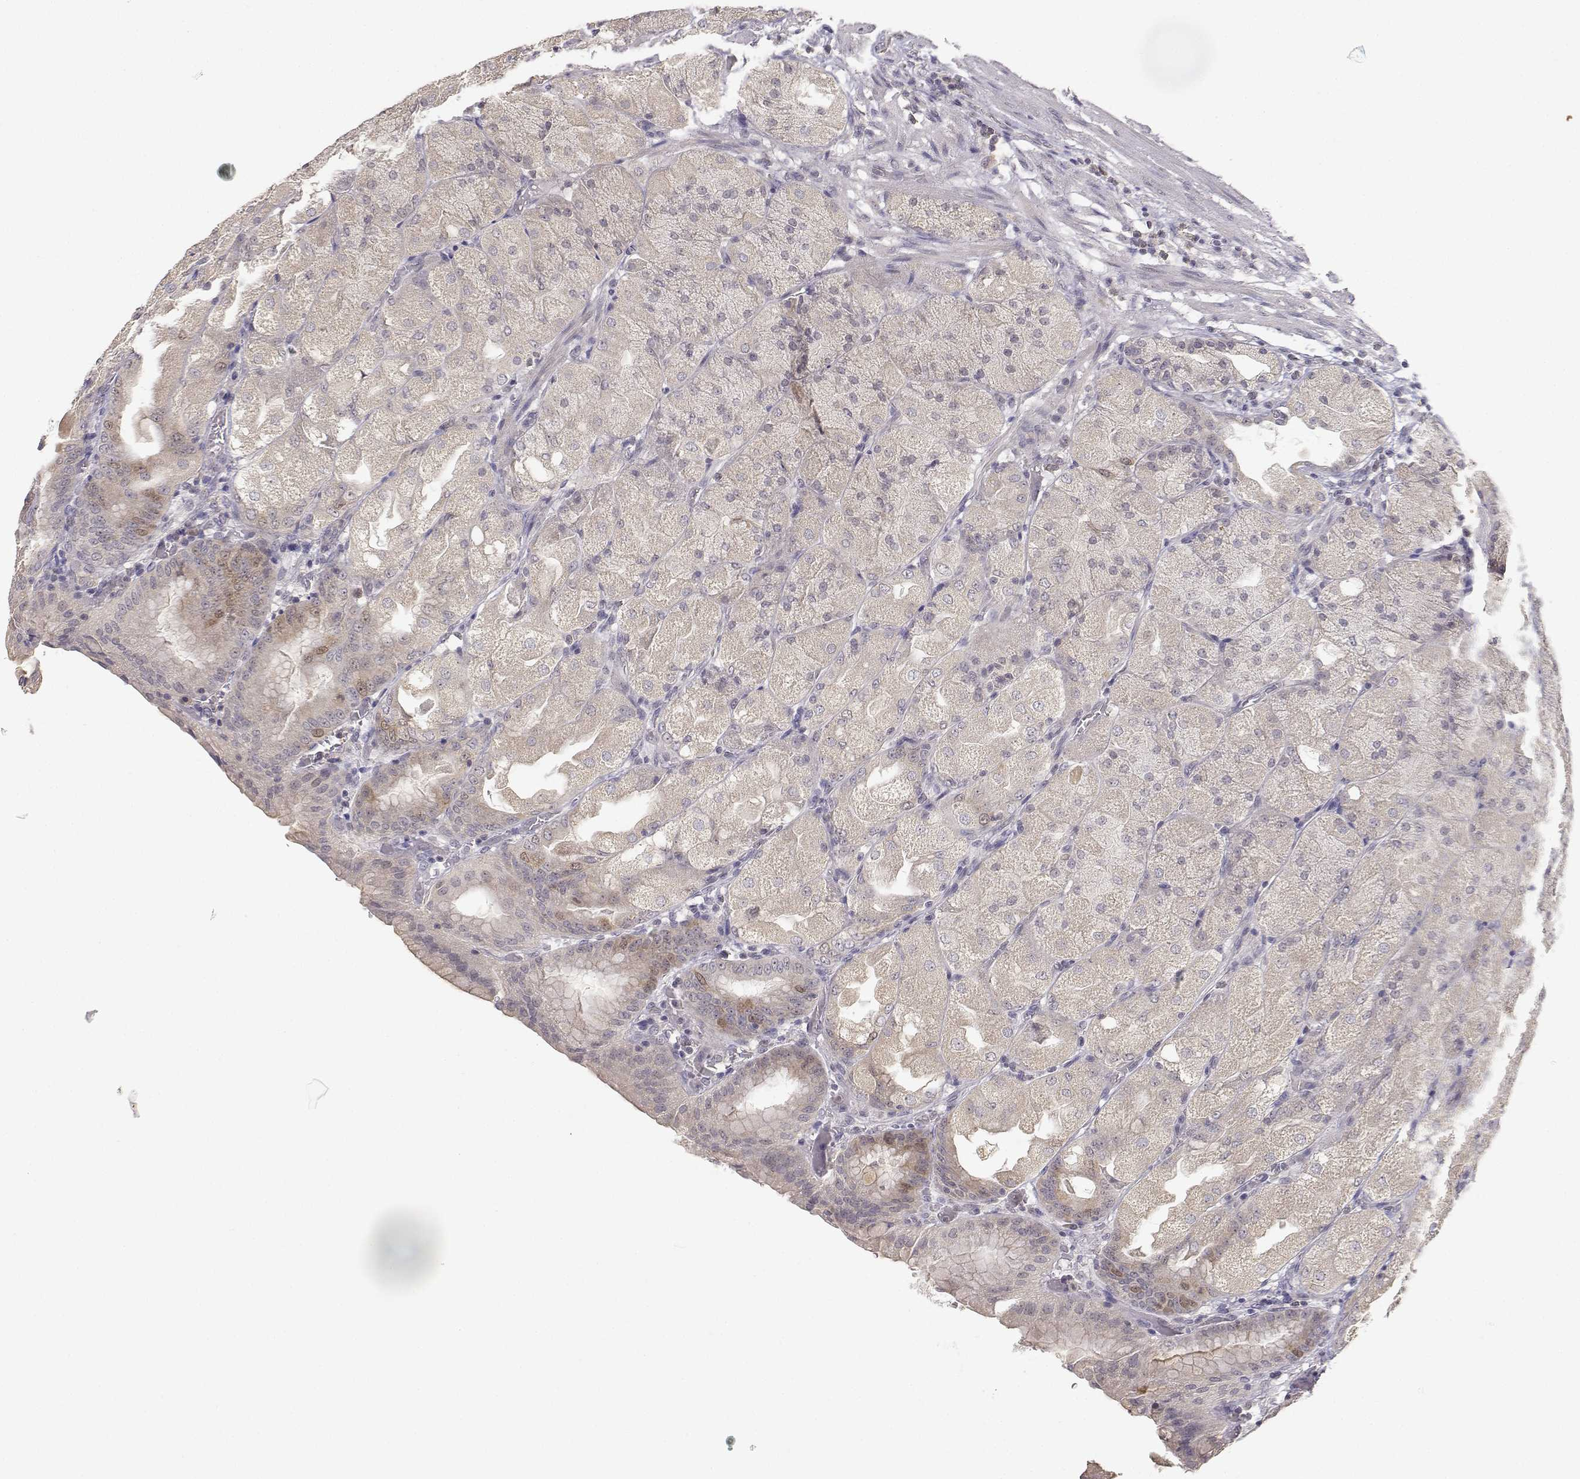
{"staining": {"intensity": "weak", "quantity": ">75%", "location": "cytoplasmic/membranous"}, "tissue": "stomach", "cell_type": "Glandular cells", "image_type": "normal", "snomed": [{"axis": "morphology", "description": "Normal tissue, NOS"}, {"axis": "topography", "description": "Stomach, upper"}, {"axis": "topography", "description": "Stomach"}, {"axis": "topography", "description": "Stomach, lower"}], "caption": "Immunohistochemical staining of benign human stomach displays weak cytoplasmic/membranous protein staining in approximately >75% of glandular cells. (Brightfield microscopy of DAB IHC at high magnification).", "gene": "RAD51", "patient": {"sex": "male", "age": 62}}